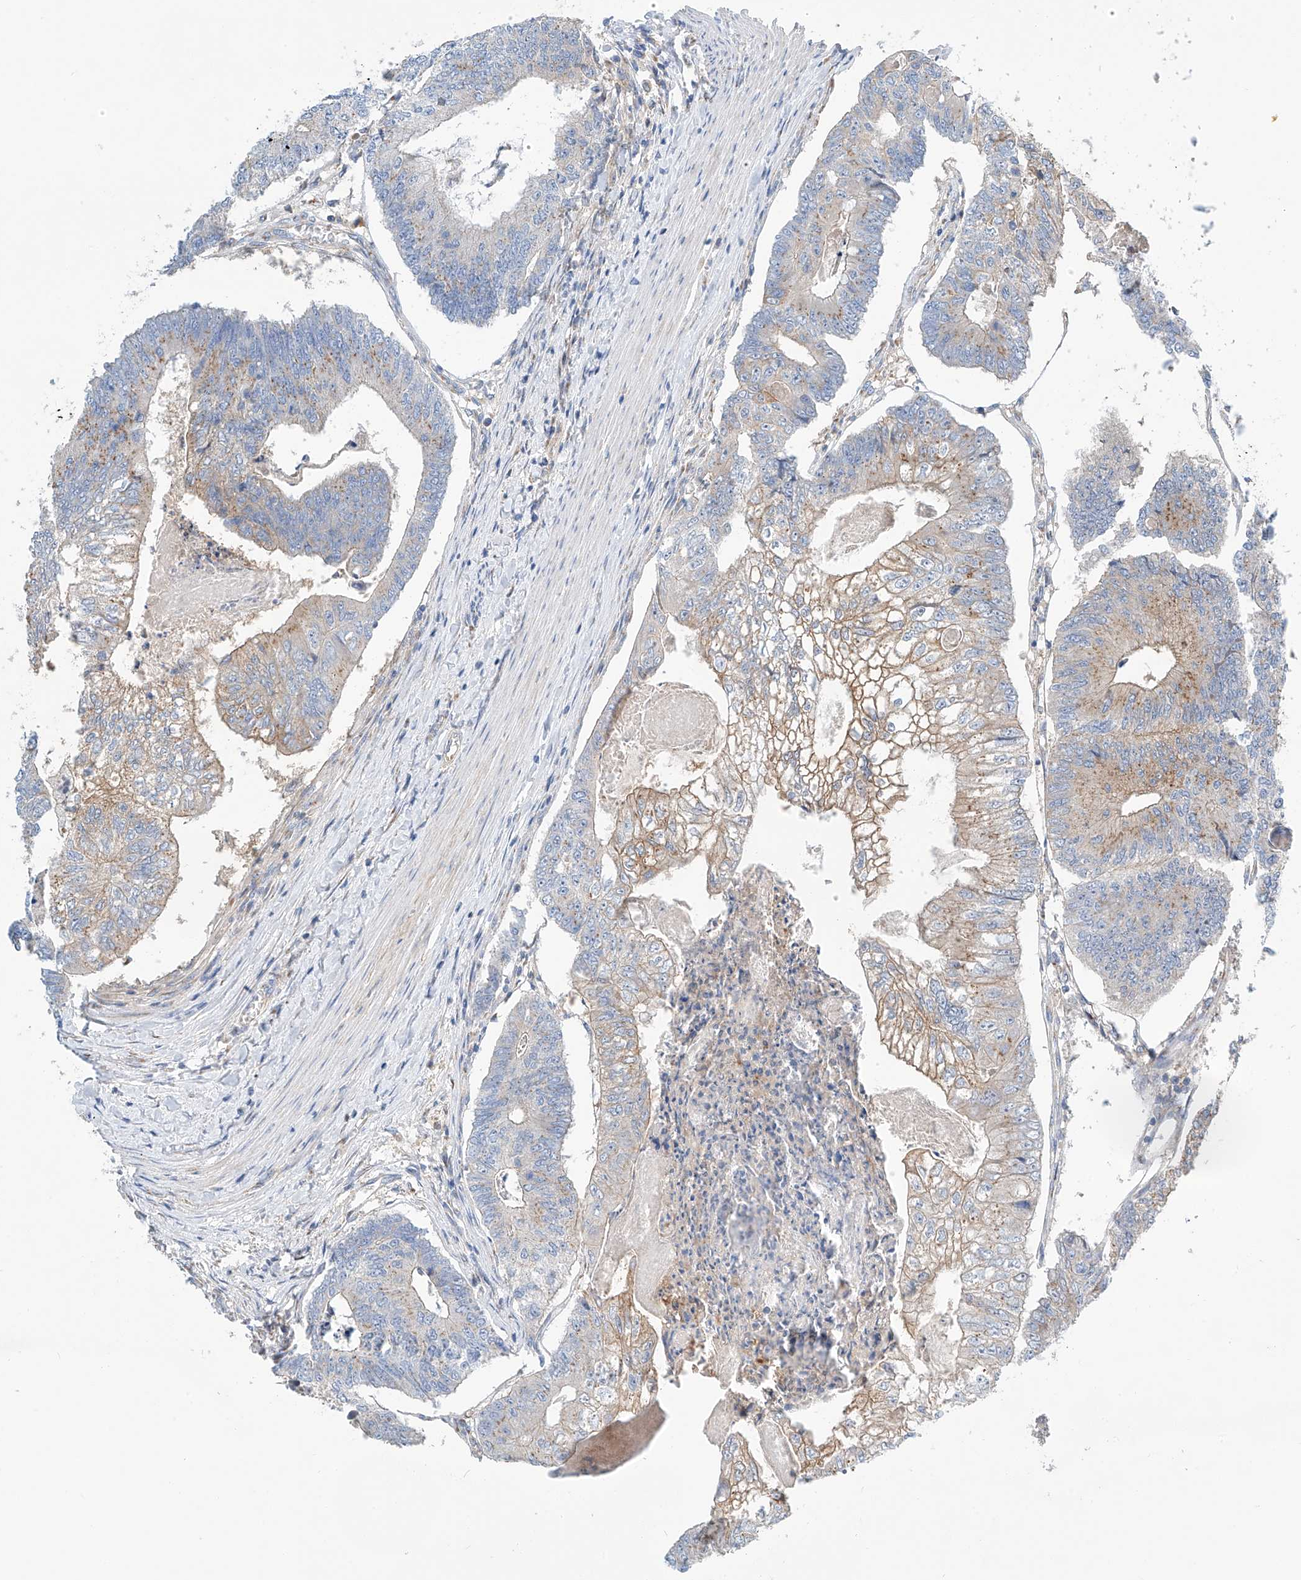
{"staining": {"intensity": "weak", "quantity": "<25%", "location": "cytoplasmic/membranous"}, "tissue": "colorectal cancer", "cell_type": "Tumor cells", "image_type": "cancer", "snomed": [{"axis": "morphology", "description": "Adenocarcinoma, NOS"}, {"axis": "topography", "description": "Colon"}], "caption": "DAB immunohistochemical staining of colorectal cancer (adenocarcinoma) shows no significant staining in tumor cells.", "gene": "SLC22A7", "patient": {"sex": "female", "age": 67}}